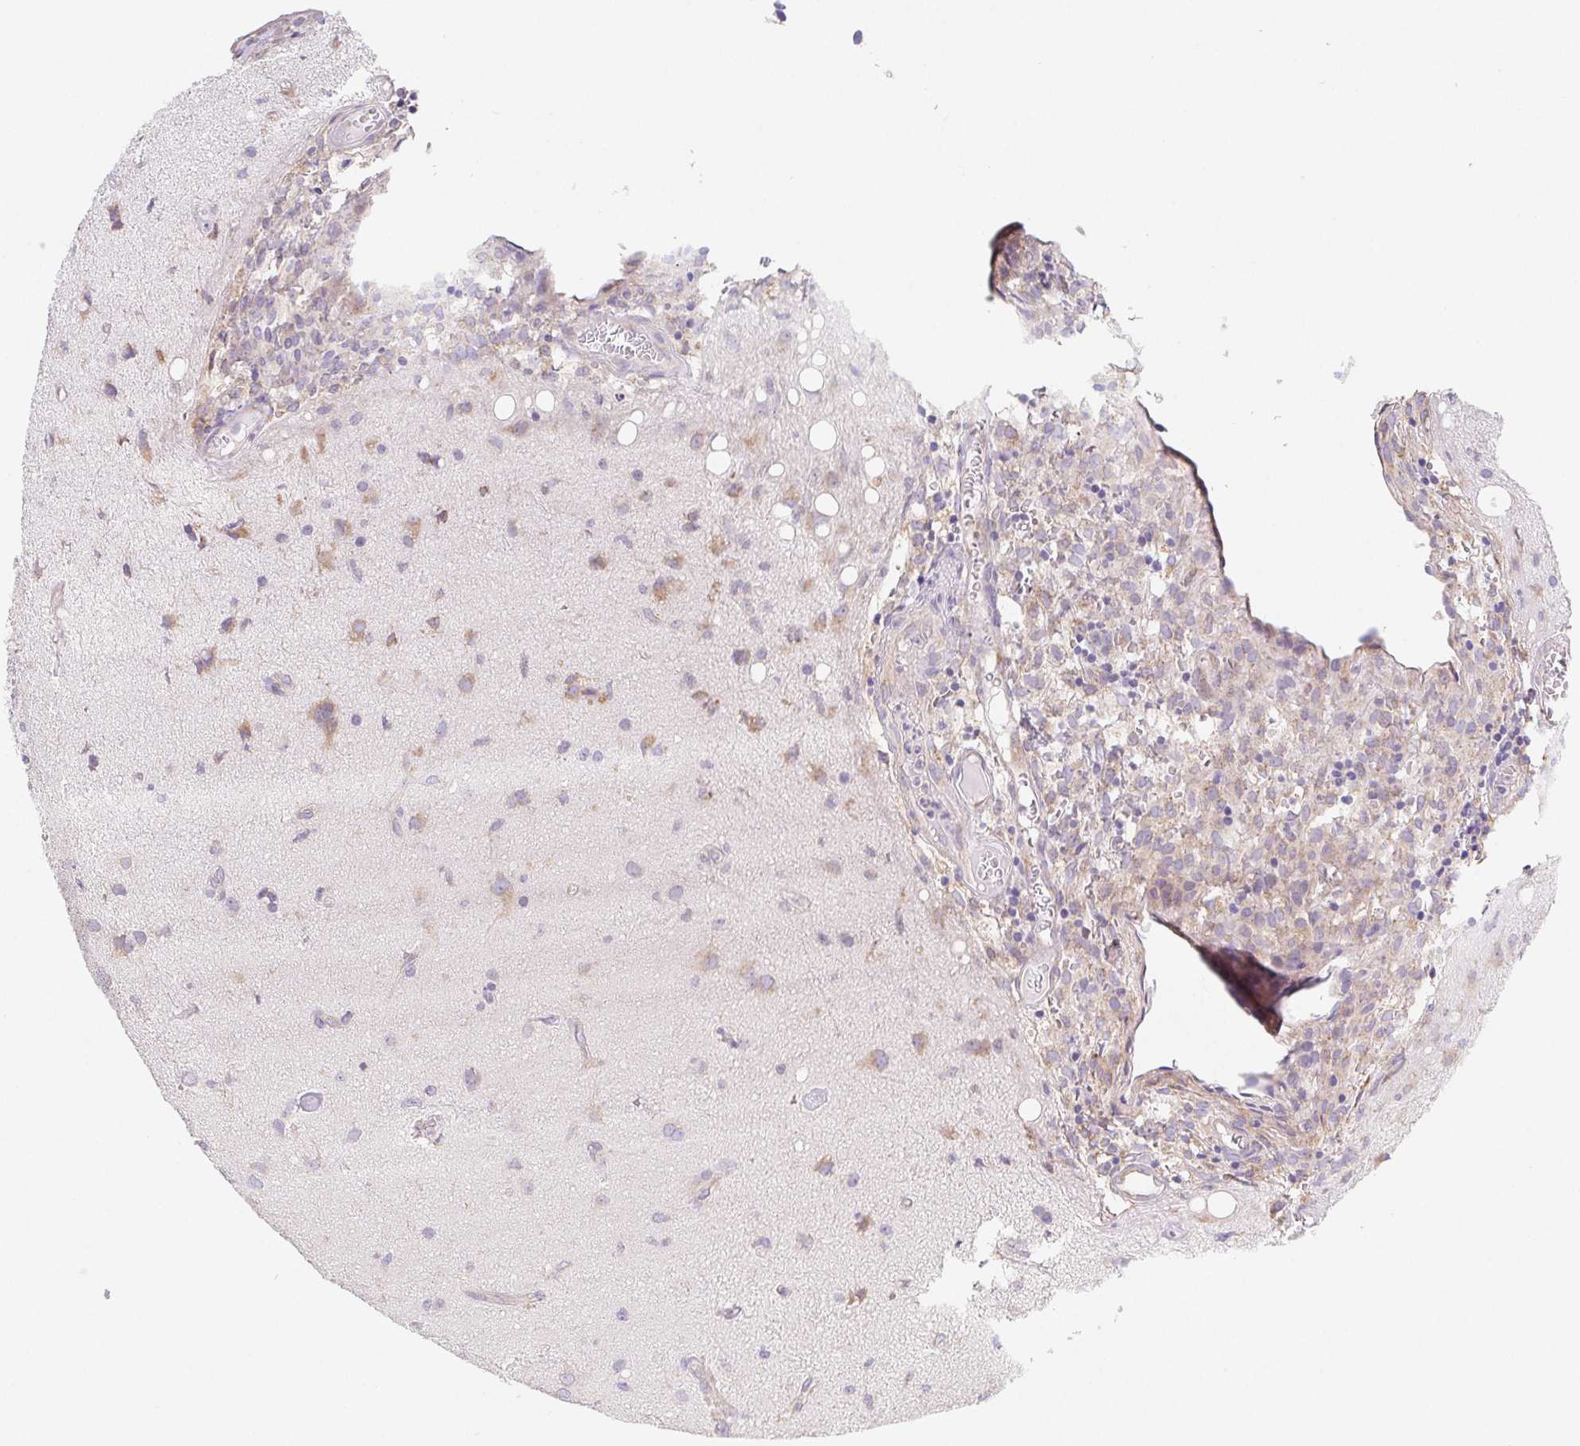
{"staining": {"intensity": "negative", "quantity": "none", "location": "none"}, "tissue": "glioma", "cell_type": "Tumor cells", "image_type": "cancer", "snomed": [{"axis": "morphology", "description": "Glioma, malignant, High grade"}, {"axis": "topography", "description": "Brain"}], "caption": "Tumor cells are negative for protein expression in human malignant glioma (high-grade).", "gene": "ADAM8", "patient": {"sex": "male", "age": 67}}